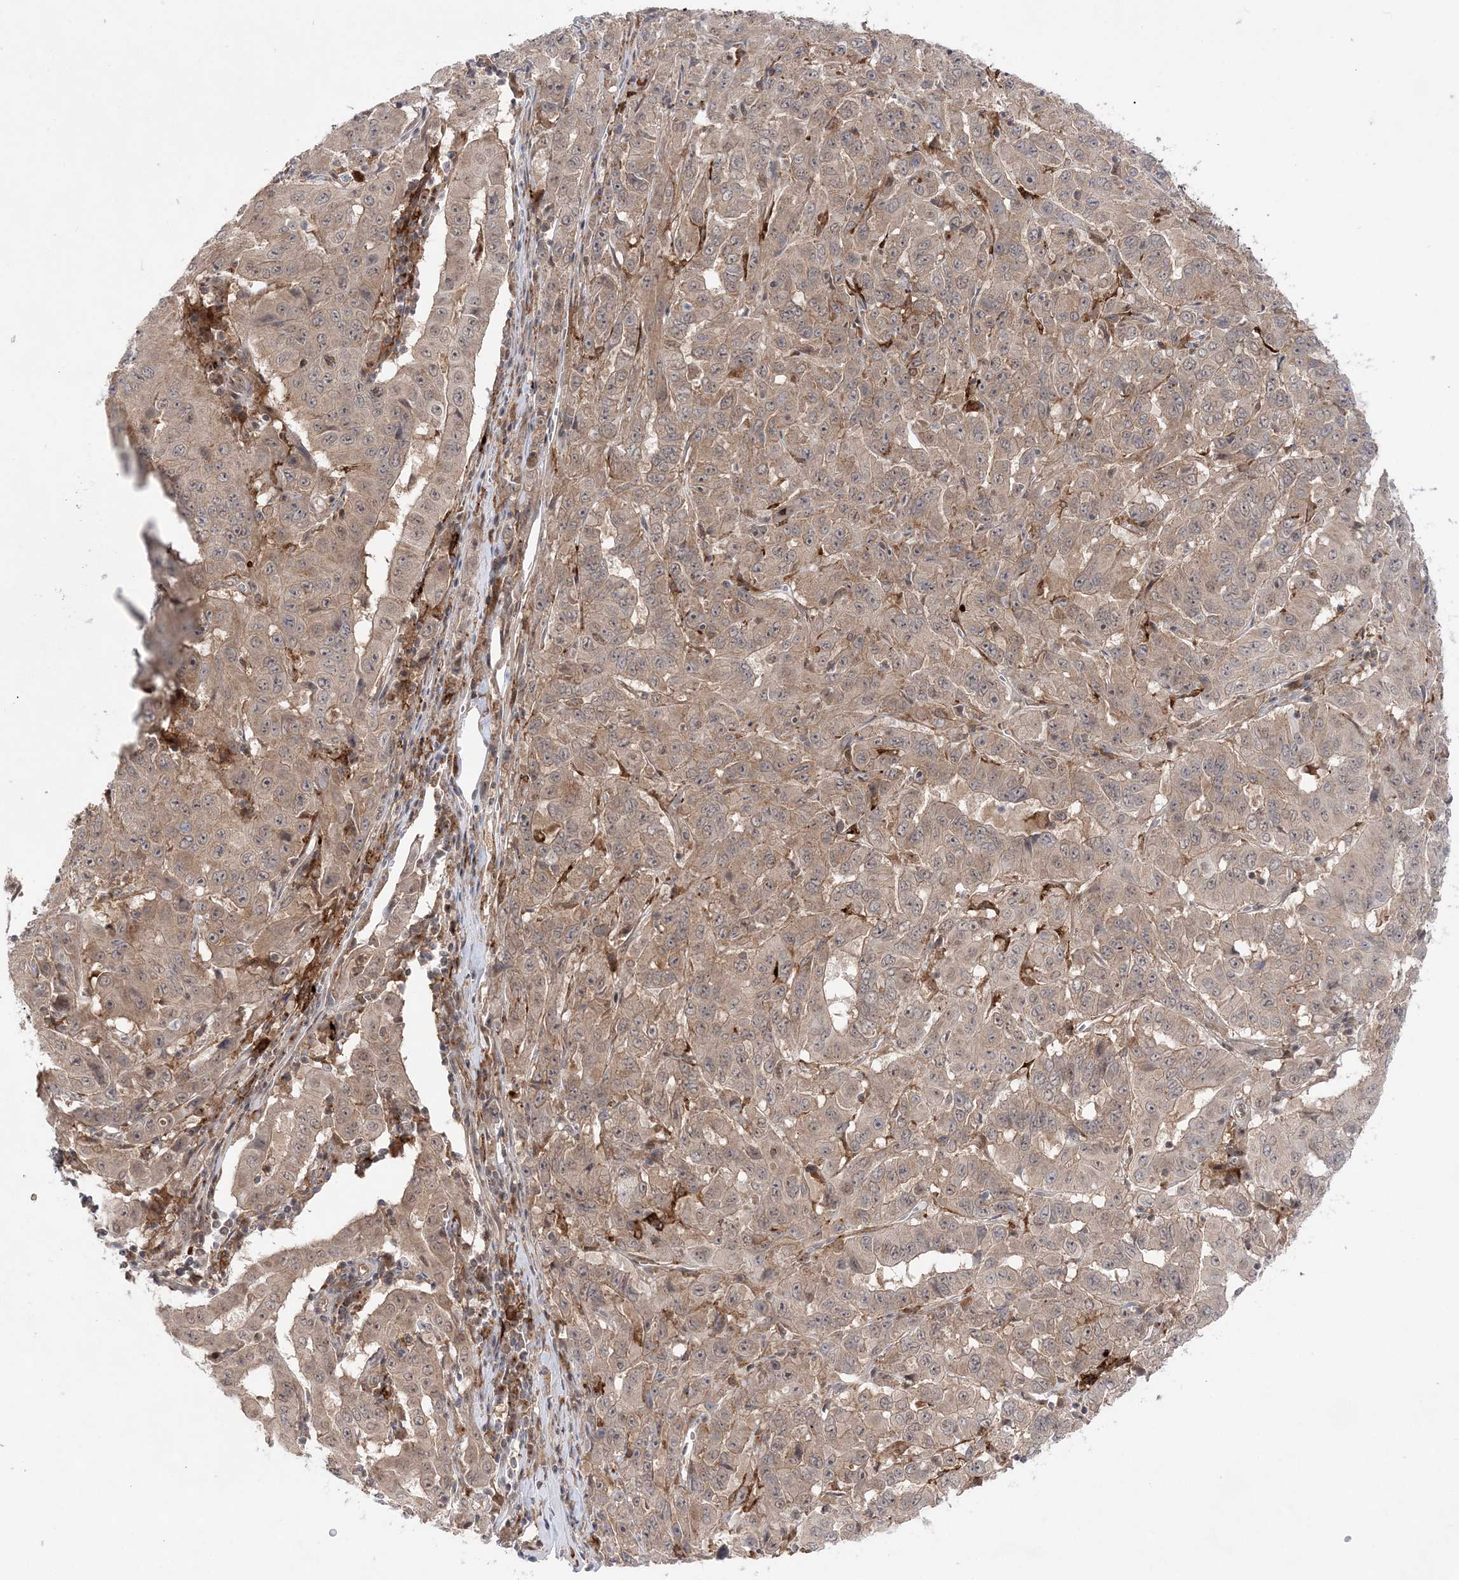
{"staining": {"intensity": "weak", "quantity": ">75%", "location": "cytoplasmic/membranous"}, "tissue": "pancreatic cancer", "cell_type": "Tumor cells", "image_type": "cancer", "snomed": [{"axis": "morphology", "description": "Adenocarcinoma, NOS"}, {"axis": "topography", "description": "Pancreas"}], "caption": "Immunohistochemical staining of human pancreatic cancer reveals low levels of weak cytoplasmic/membranous protein expression in about >75% of tumor cells.", "gene": "ANAPC15", "patient": {"sex": "male", "age": 63}}